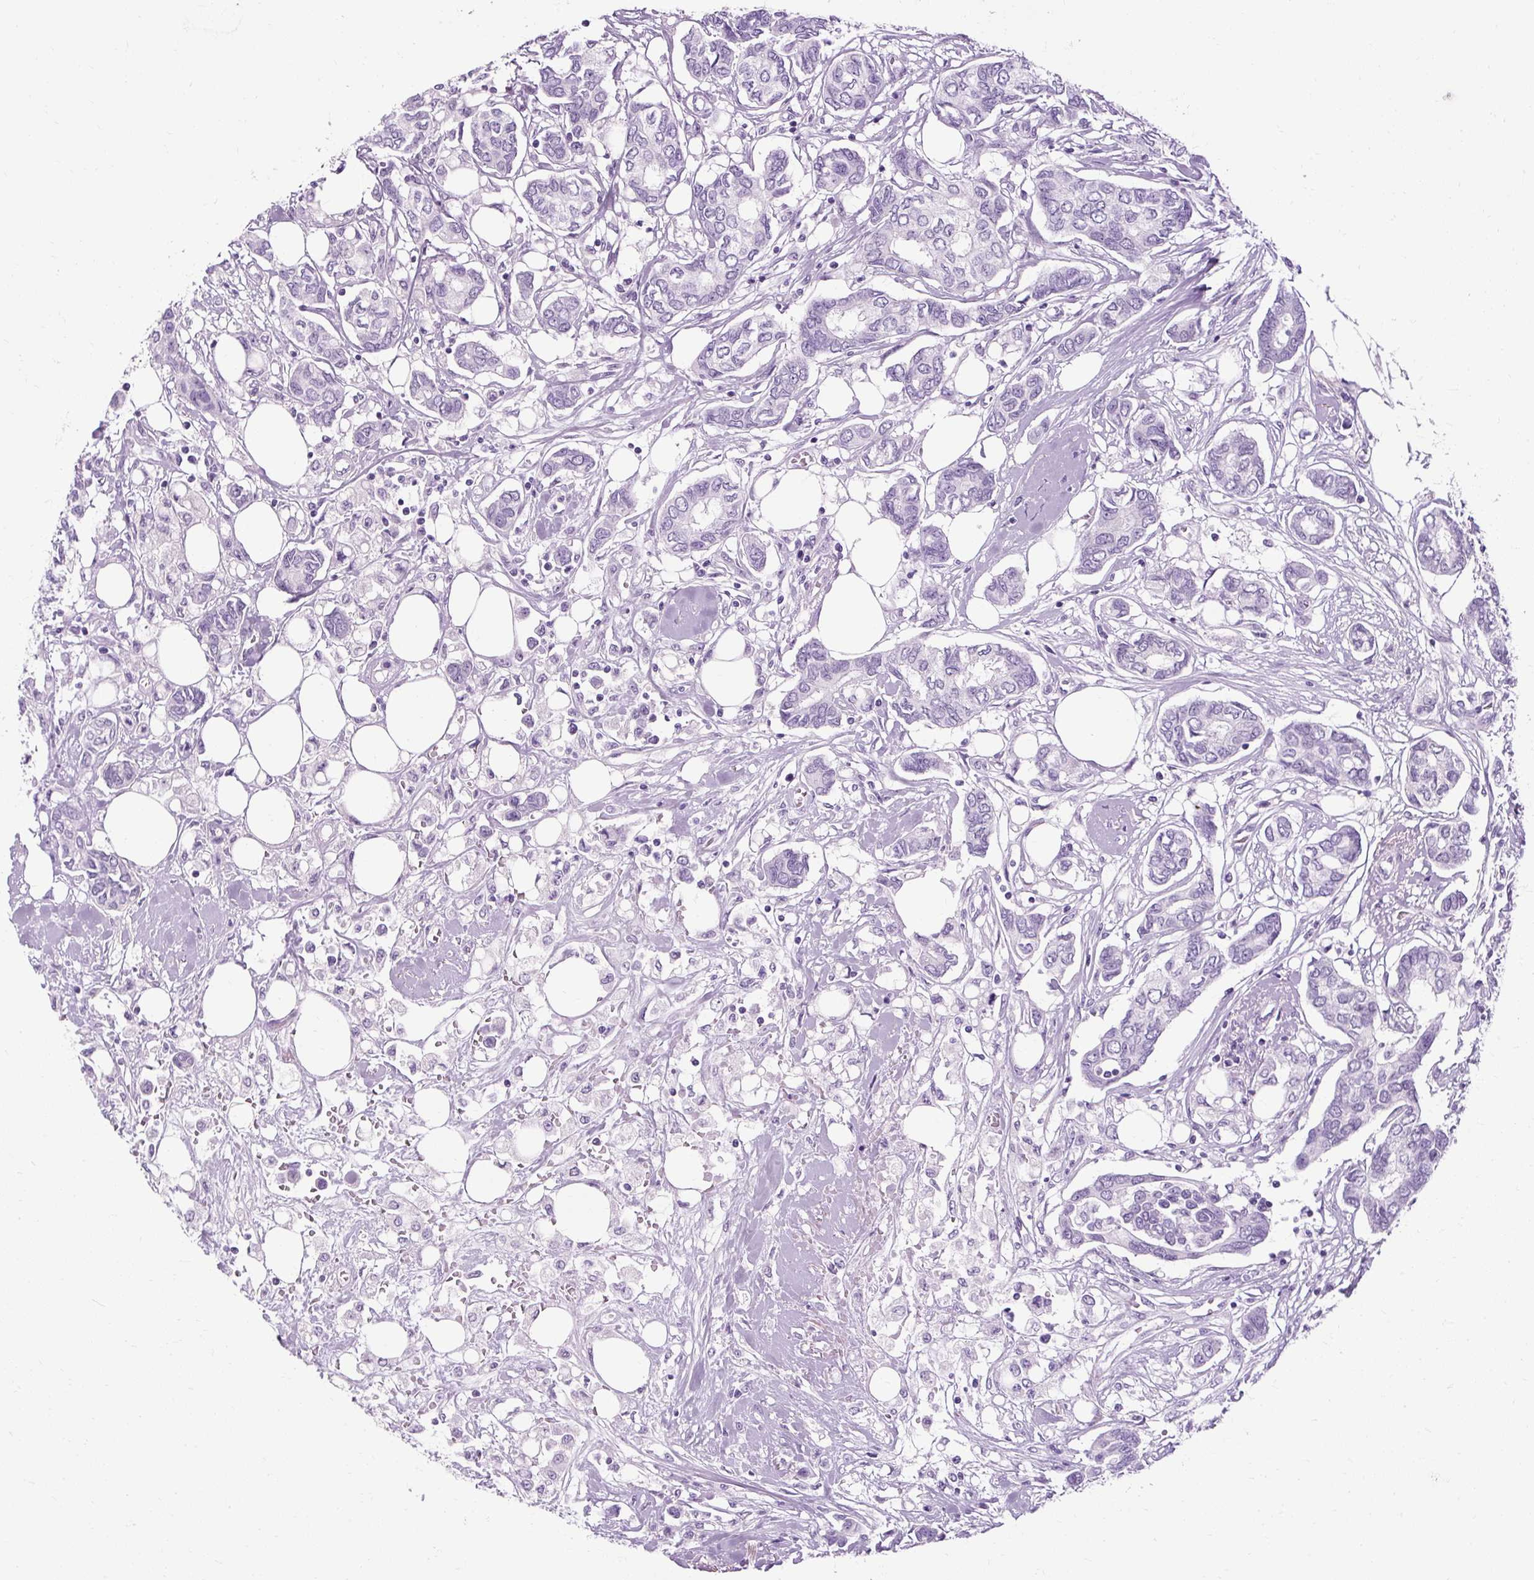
{"staining": {"intensity": "negative", "quantity": "none", "location": "none"}, "tissue": "breast cancer", "cell_type": "Tumor cells", "image_type": "cancer", "snomed": [{"axis": "morphology", "description": "Duct carcinoma"}, {"axis": "topography", "description": "Breast"}], "caption": "The micrograph exhibits no staining of tumor cells in breast cancer.", "gene": "B3GNT4", "patient": {"sex": "female", "age": 73}}